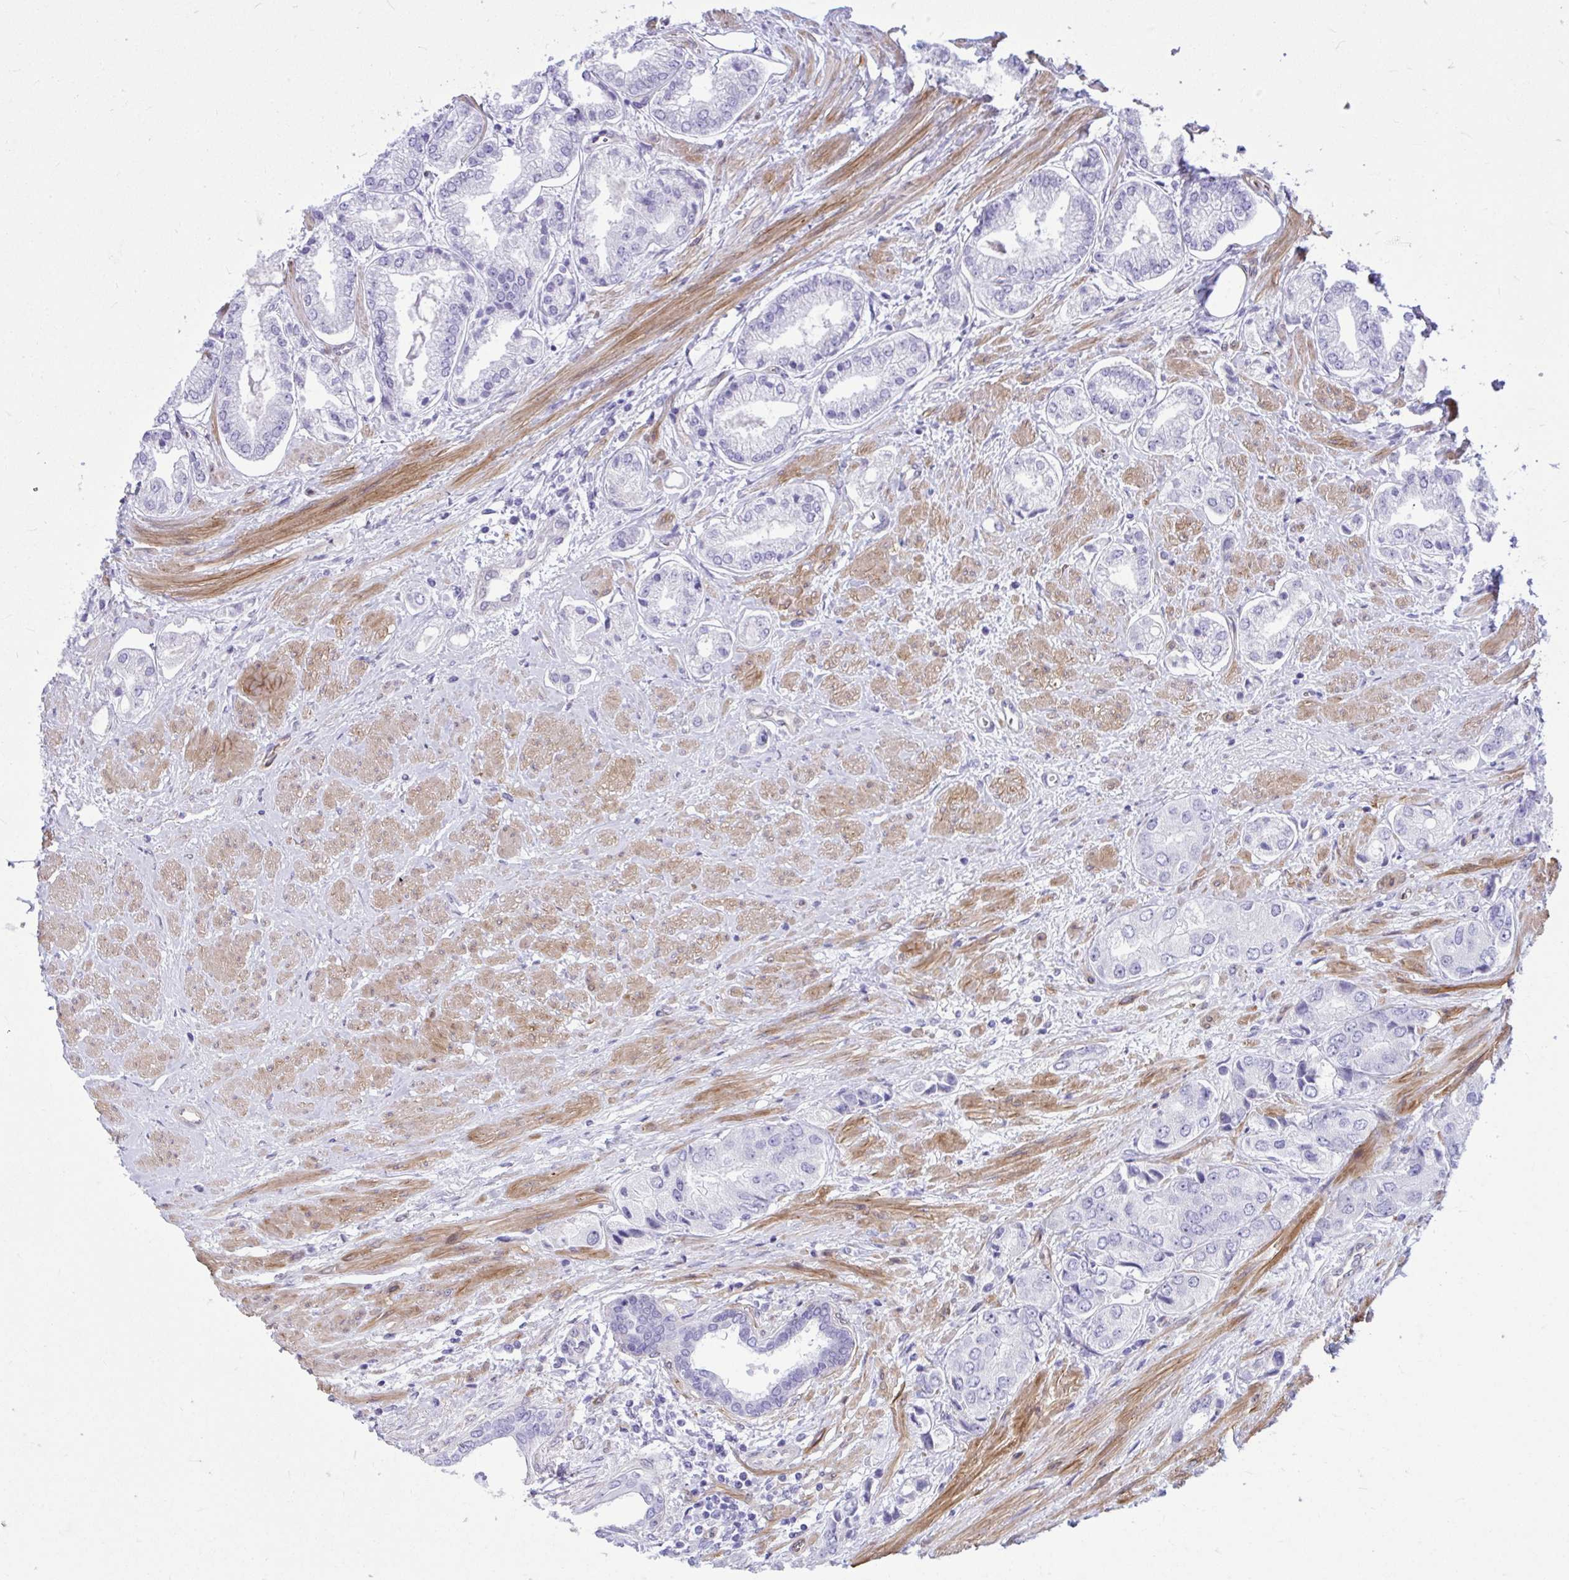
{"staining": {"intensity": "negative", "quantity": "none", "location": "none"}, "tissue": "prostate cancer", "cell_type": "Tumor cells", "image_type": "cancer", "snomed": [{"axis": "morphology", "description": "Adenocarcinoma, Low grade"}, {"axis": "topography", "description": "Prostate"}], "caption": "Histopathology image shows no protein expression in tumor cells of prostate cancer tissue.", "gene": "LIMS2", "patient": {"sex": "male", "age": 69}}